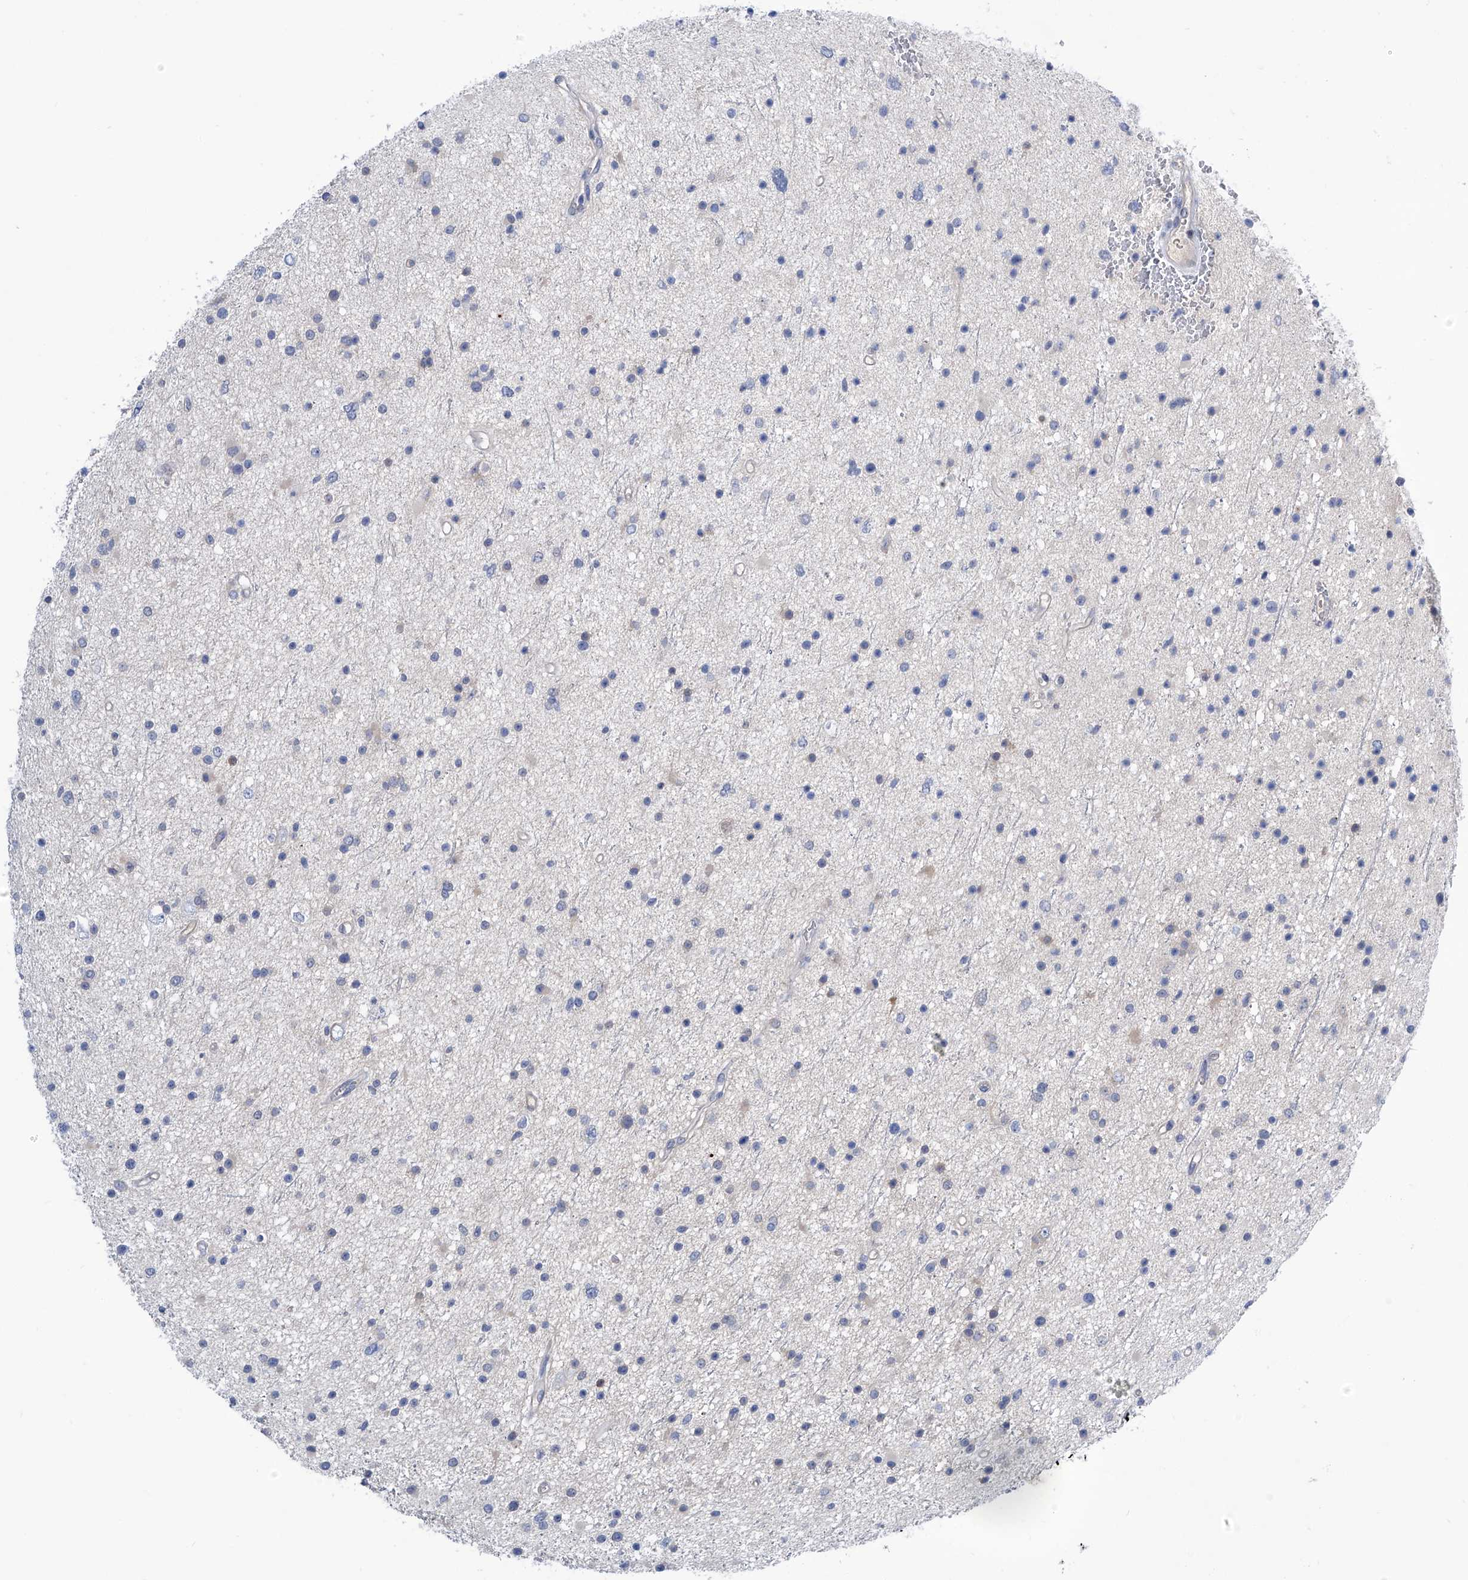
{"staining": {"intensity": "negative", "quantity": "none", "location": "none"}, "tissue": "glioma", "cell_type": "Tumor cells", "image_type": "cancer", "snomed": [{"axis": "morphology", "description": "Glioma, malignant, Low grade"}, {"axis": "topography", "description": "Cerebral cortex"}], "caption": "Histopathology image shows no significant protein positivity in tumor cells of malignant low-grade glioma.", "gene": "PGM3", "patient": {"sex": "female", "age": 39}}